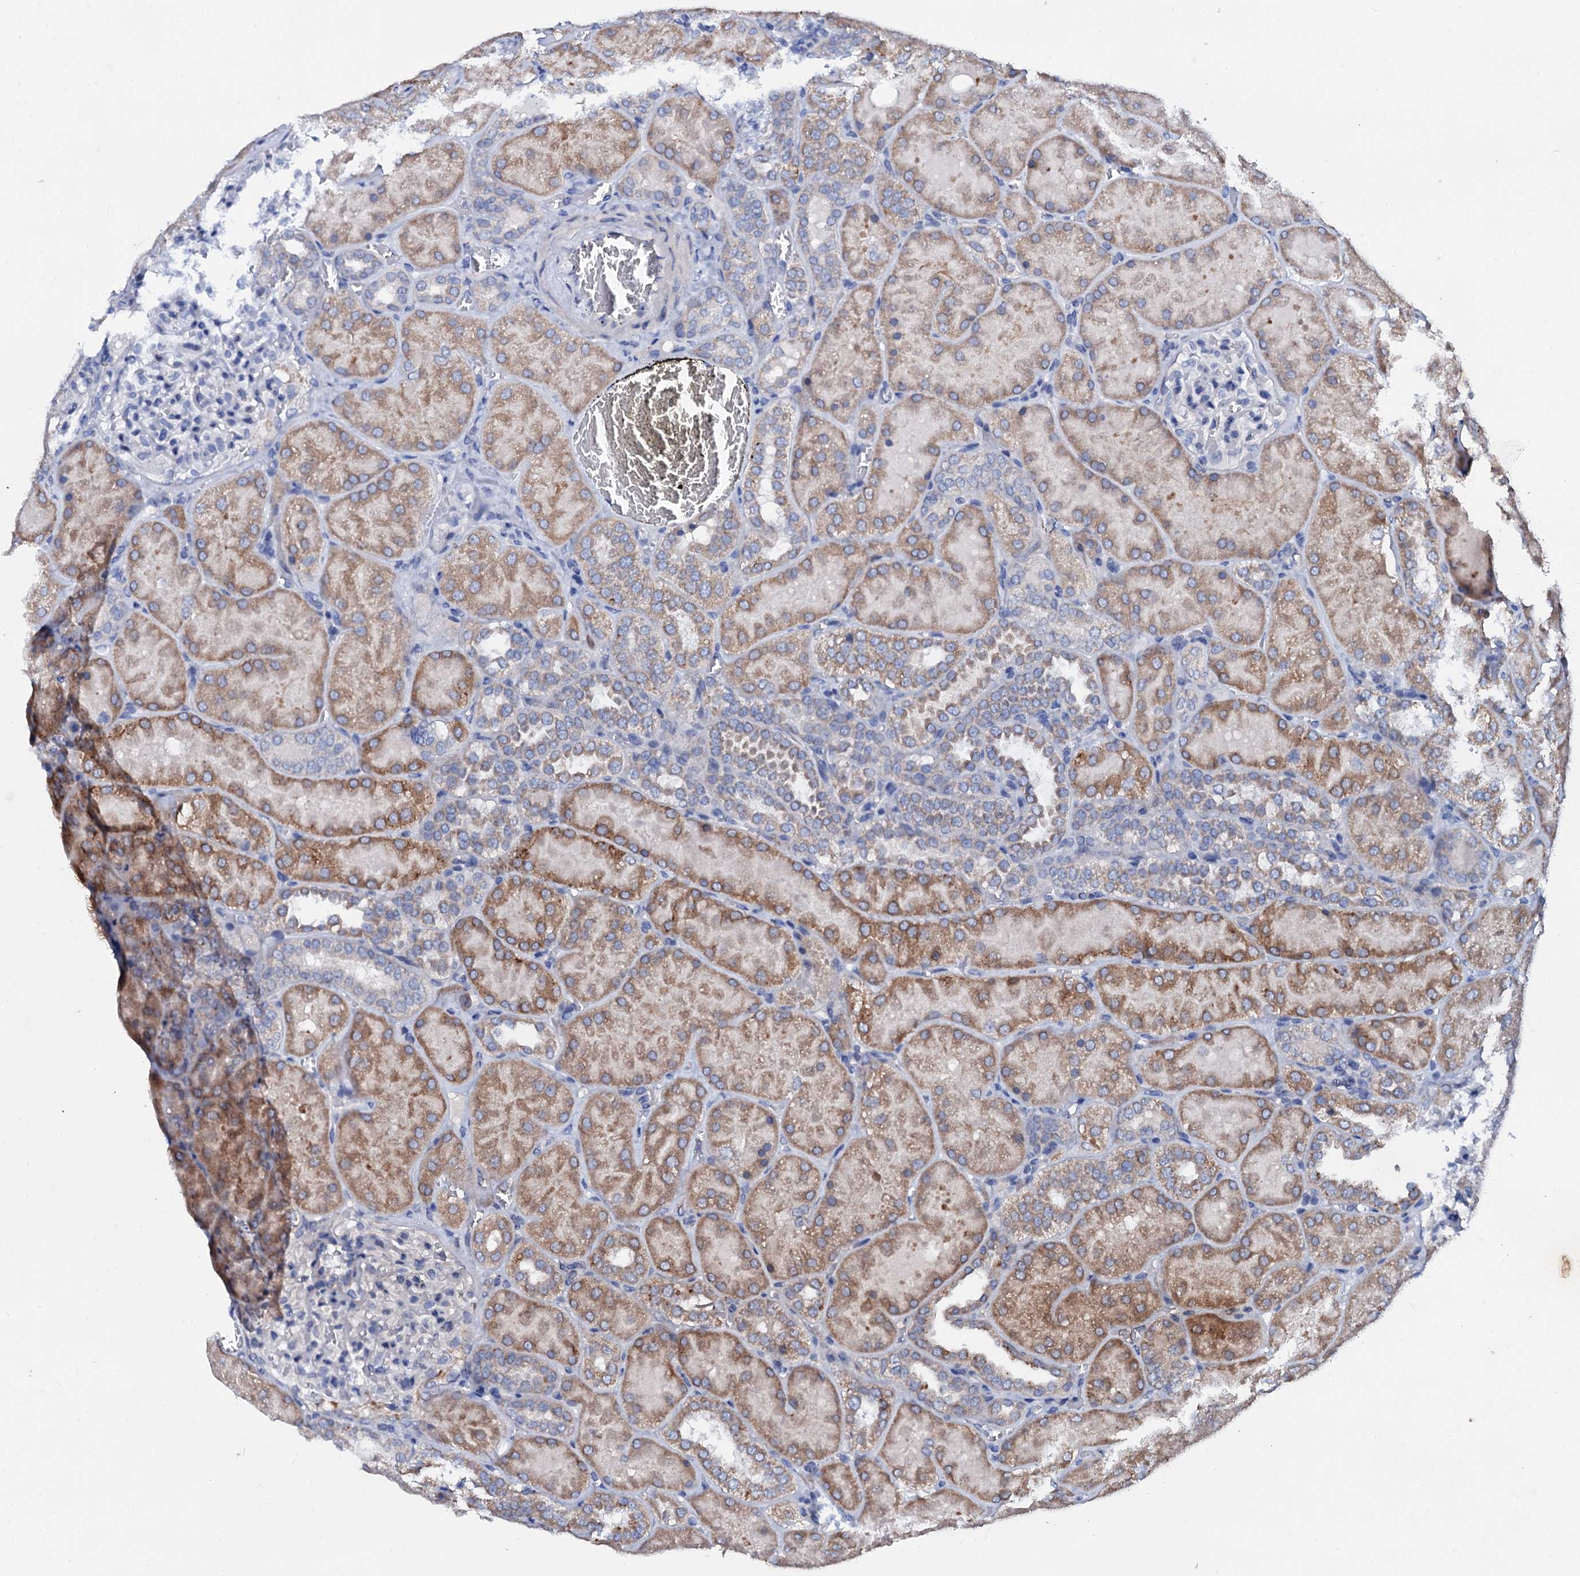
{"staining": {"intensity": "negative", "quantity": "none", "location": "none"}, "tissue": "kidney", "cell_type": "Cells in glomeruli", "image_type": "normal", "snomed": [{"axis": "morphology", "description": "Normal tissue, NOS"}, {"axis": "topography", "description": "Kidney"}], "caption": "Cells in glomeruli are negative for brown protein staining in normal kidney. (IHC, brightfield microscopy, high magnification).", "gene": "SLC37A4", "patient": {"sex": "male", "age": 28}}